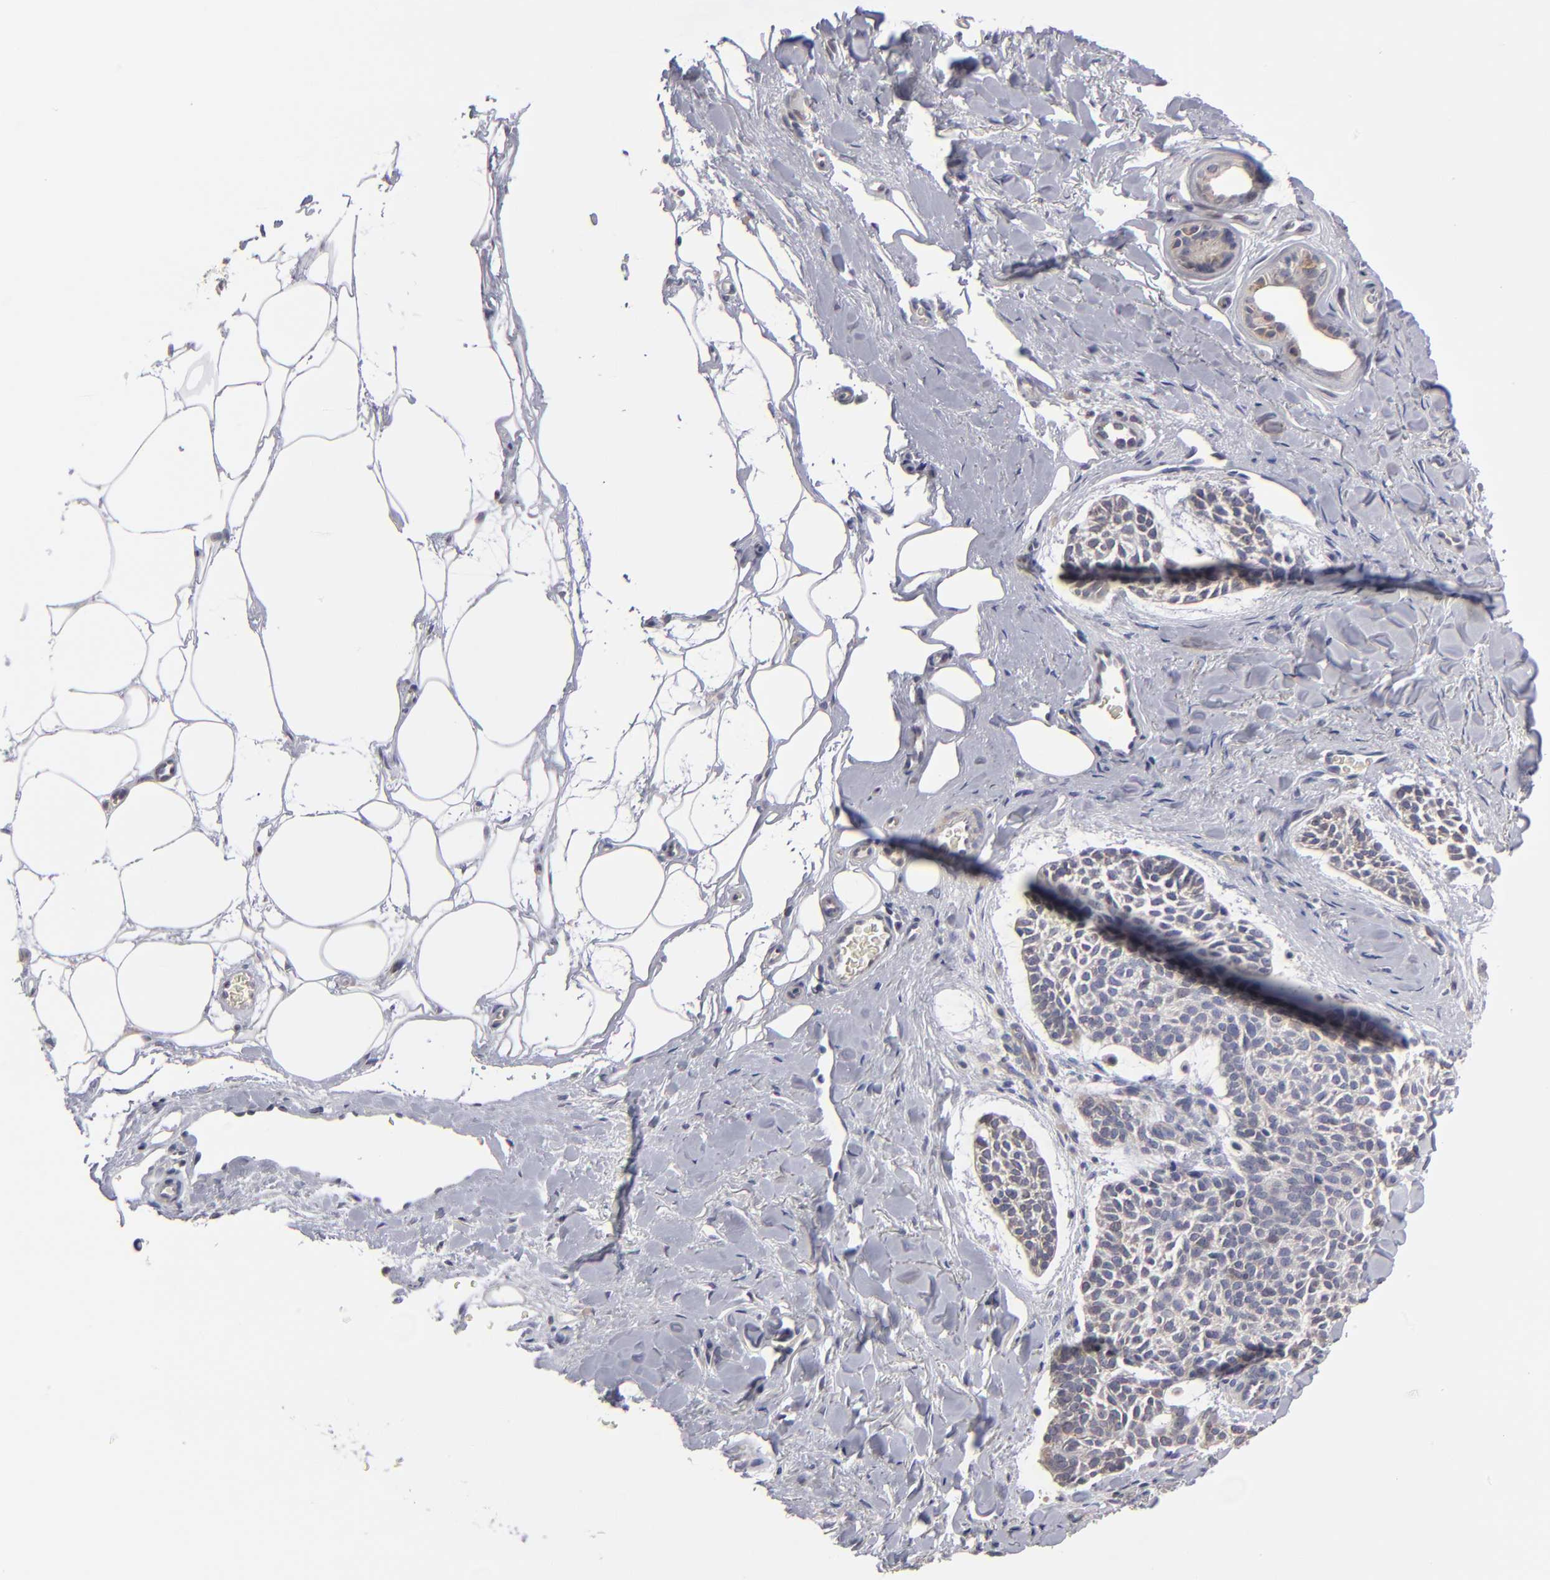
{"staining": {"intensity": "weak", "quantity": "25%-75%", "location": "cytoplasmic/membranous"}, "tissue": "skin cancer", "cell_type": "Tumor cells", "image_type": "cancer", "snomed": [{"axis": "morphology", "description": "Normal tissue, NOS"}, {"axis": "morphology", "description": "Basal cell carcinoma"}, {"axis": "topography", "description": "Skin"}], "caption": "This is an image of immunohistochemistry (IHC) staining of skin basal cell carcinoma, which shows weak staining in the cytoplasmic/membranous of tumor cells.", "gene": "CEP97", "patient": {"sex": "female", "age": 70}}